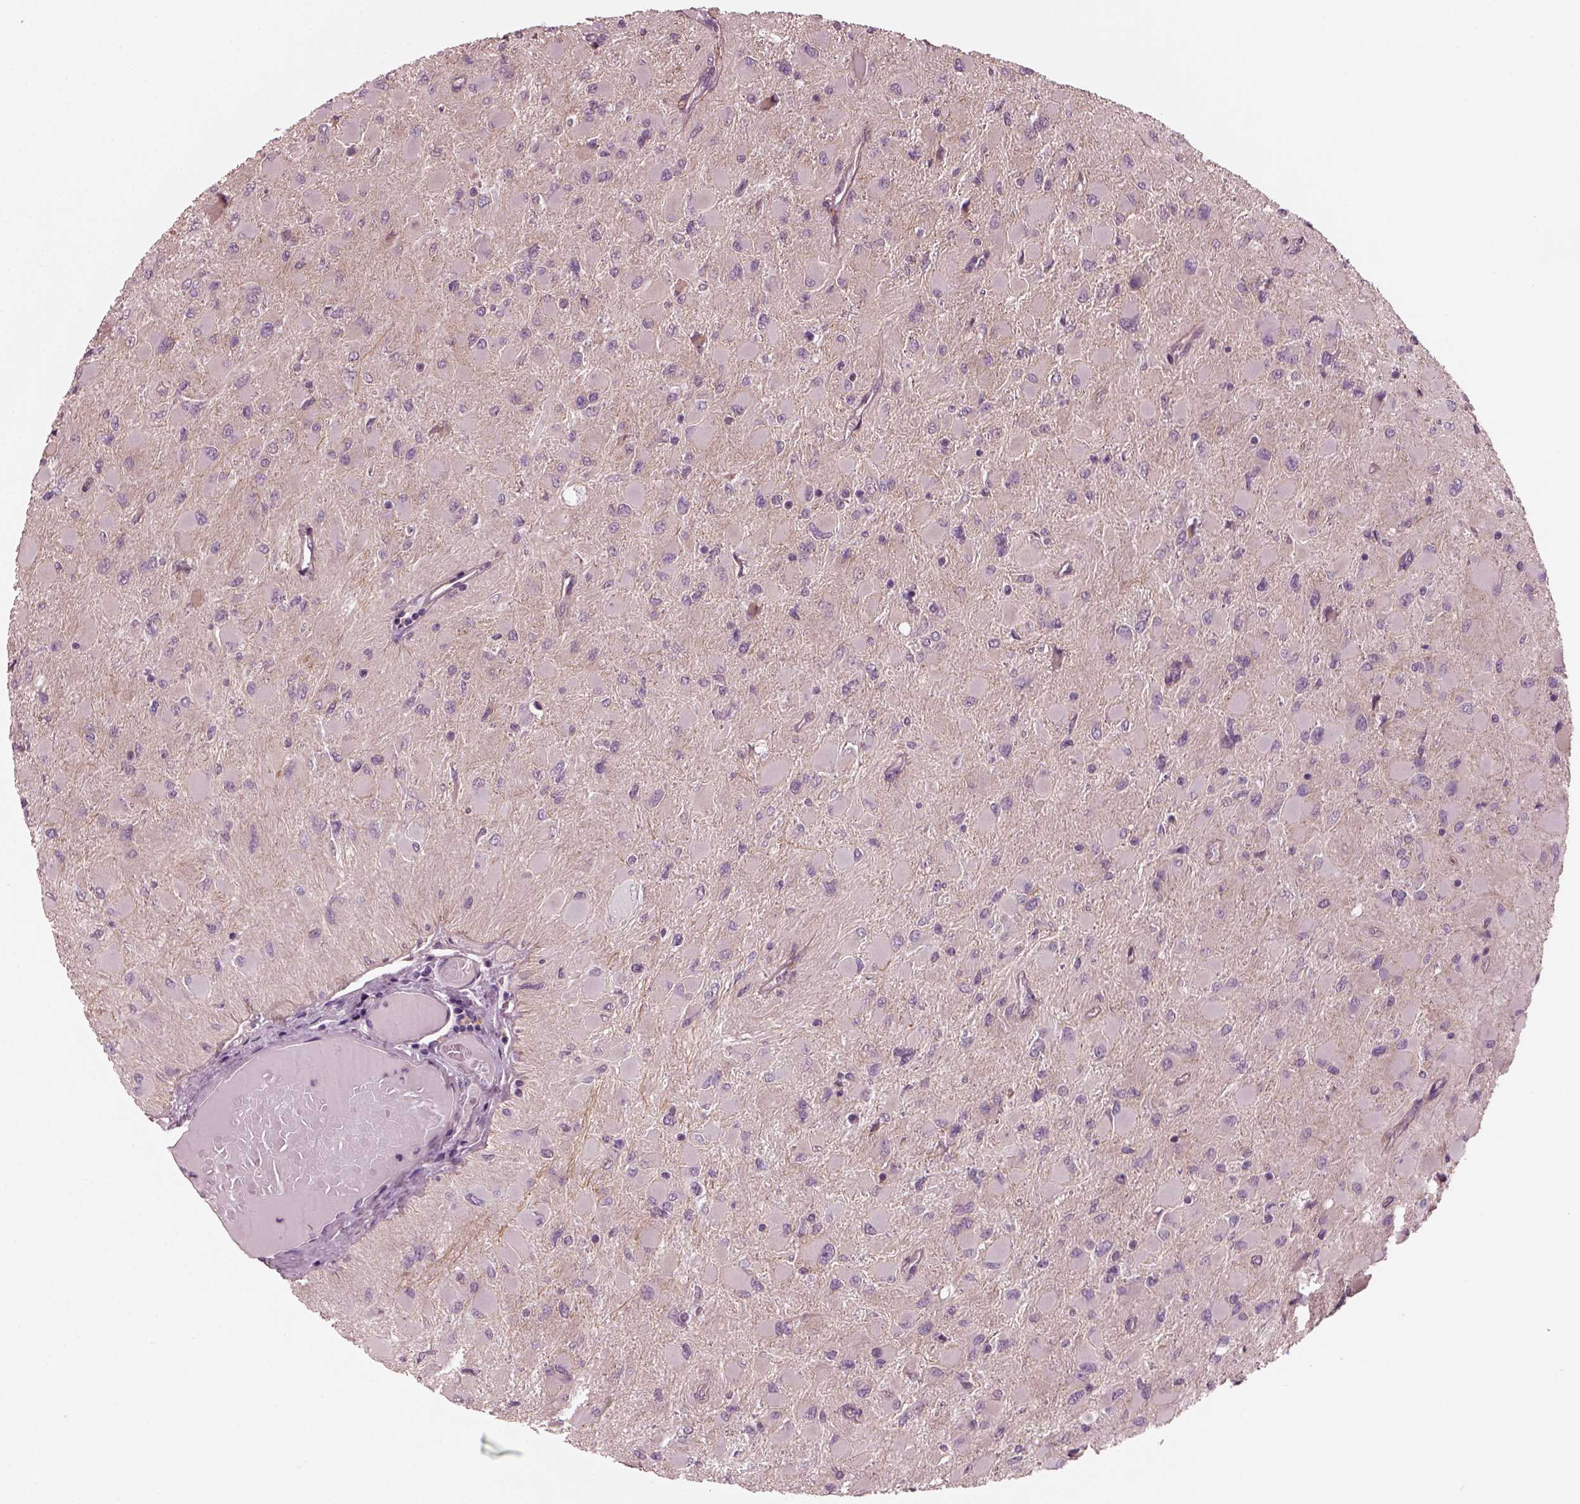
{"staining": {"intensity": "negative", "quantity": "none", "location": "none"}, "tissue": "glioma", "cell_type": "Tumor cells", "image_type": "cancer", "snomed": [{"axis": "morphology", "description": "Glioma, malignant, High grade"}, {"axis": "topography", "description": "Cerebral cortex"}], "caption": "Protein analysis of glioma reveals no significant expression in tumor cells. (Immunohistochemistry (ihc), brightfield microscopy, high magnification).", "gene": "ODAD1", "patient": {"sex": "female", "age": 36}}